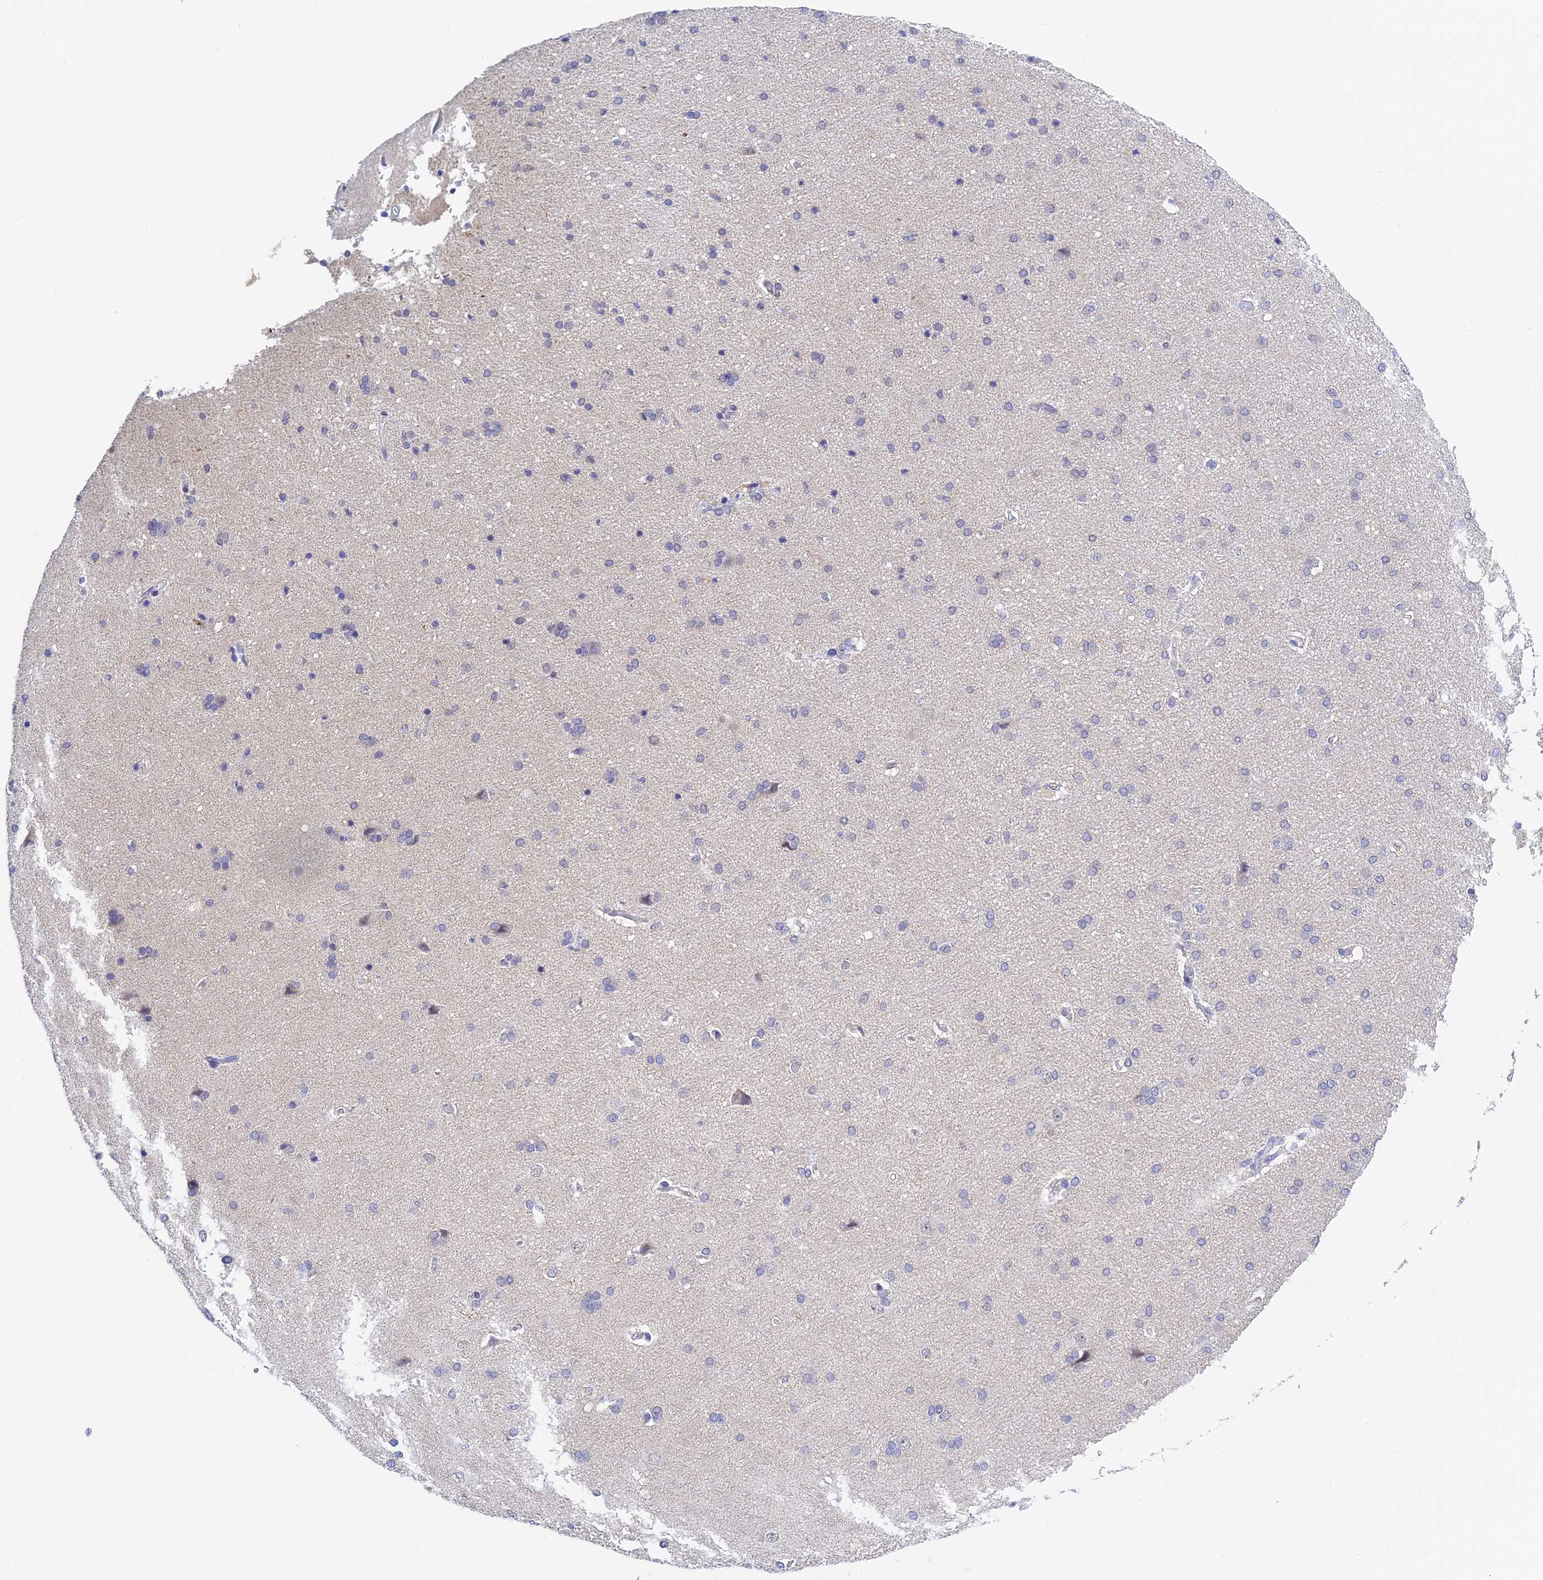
{"staining": {"intensity": "negative", "quantity": "none", "location": "none"}, "tissue": "cerebral cortex", "cell_type": "Endothelial cells", "image_type": "normal", "snomed": [{"axis": "morphology", "description": "Normal tissue, NOS"}, {"axis": "topography", "description": "Cerebral cortex"}], "caption": "High power microscopy image of an IHC image of normal cerebral cortex, revealing no significant staining in endothelial cells.", "gene": "HOXB1", "patient": {"sex": "male", "age": 62}}